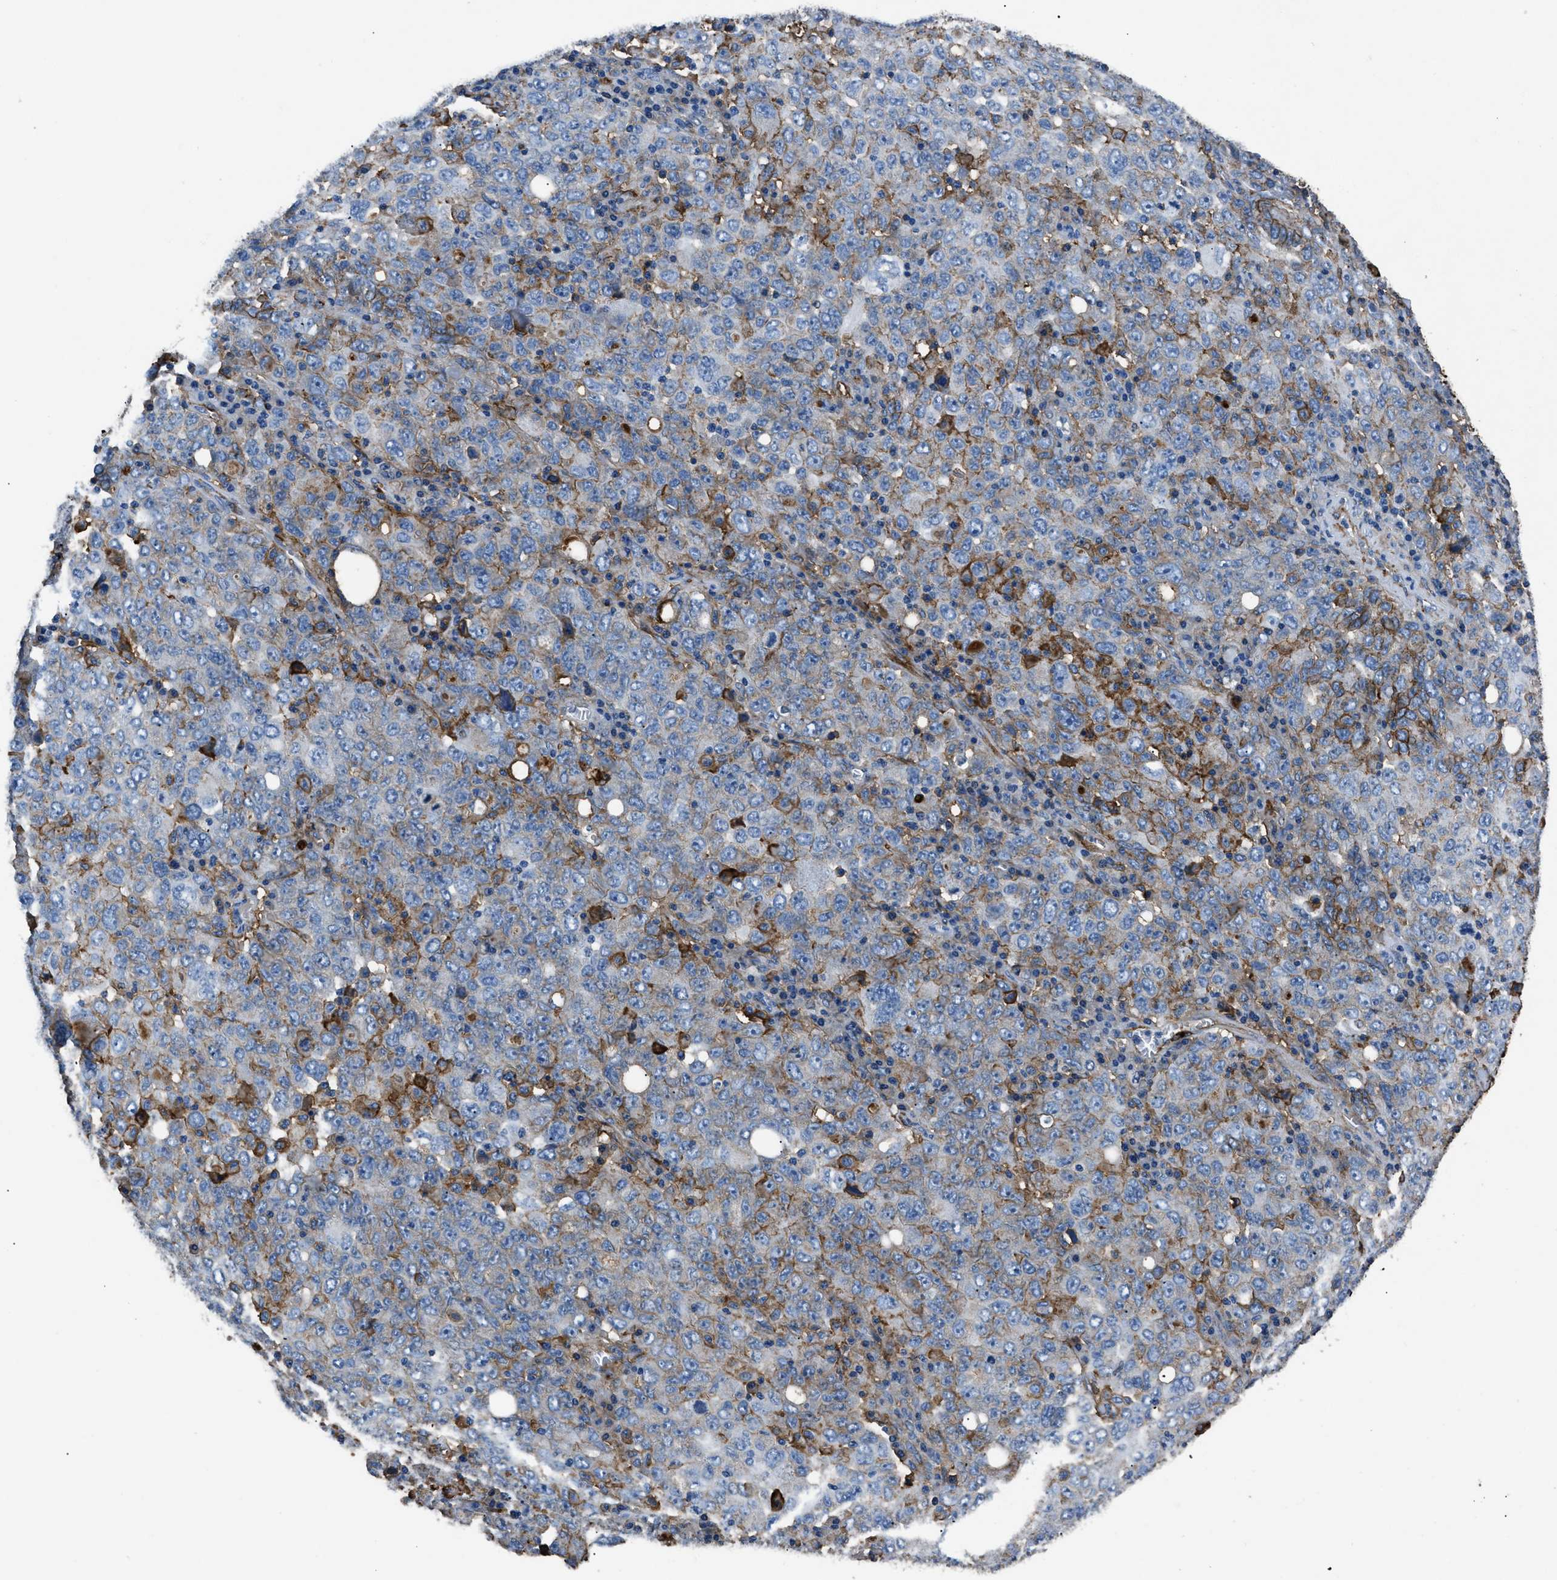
{"staining": {"intensity": "moderate", "quantity": "<25%", "location": "cytoplasmic/membranous"}, "tissue": "ovarian cancer", "cell_type": "Tumor cells", "image_type": "cancer", "snomed": [{"axis": "morphology", "description": "Carcinoma, endometroid"}, {"axis": "topography", "description": "Ovary"}], "caption": "DAB (3,3'-diaminobenzidine) immunohistochemical staining of human ovarian endometroid carcinoma demonstrates moderate cytoplasmic/membranous protein staining in approximately <25% of tumor cells. (DAB IHC, brown staining for protein, blue staining for nuclei).", "gene": "CD276", "patient": {"sex": "female", "age": 62}}